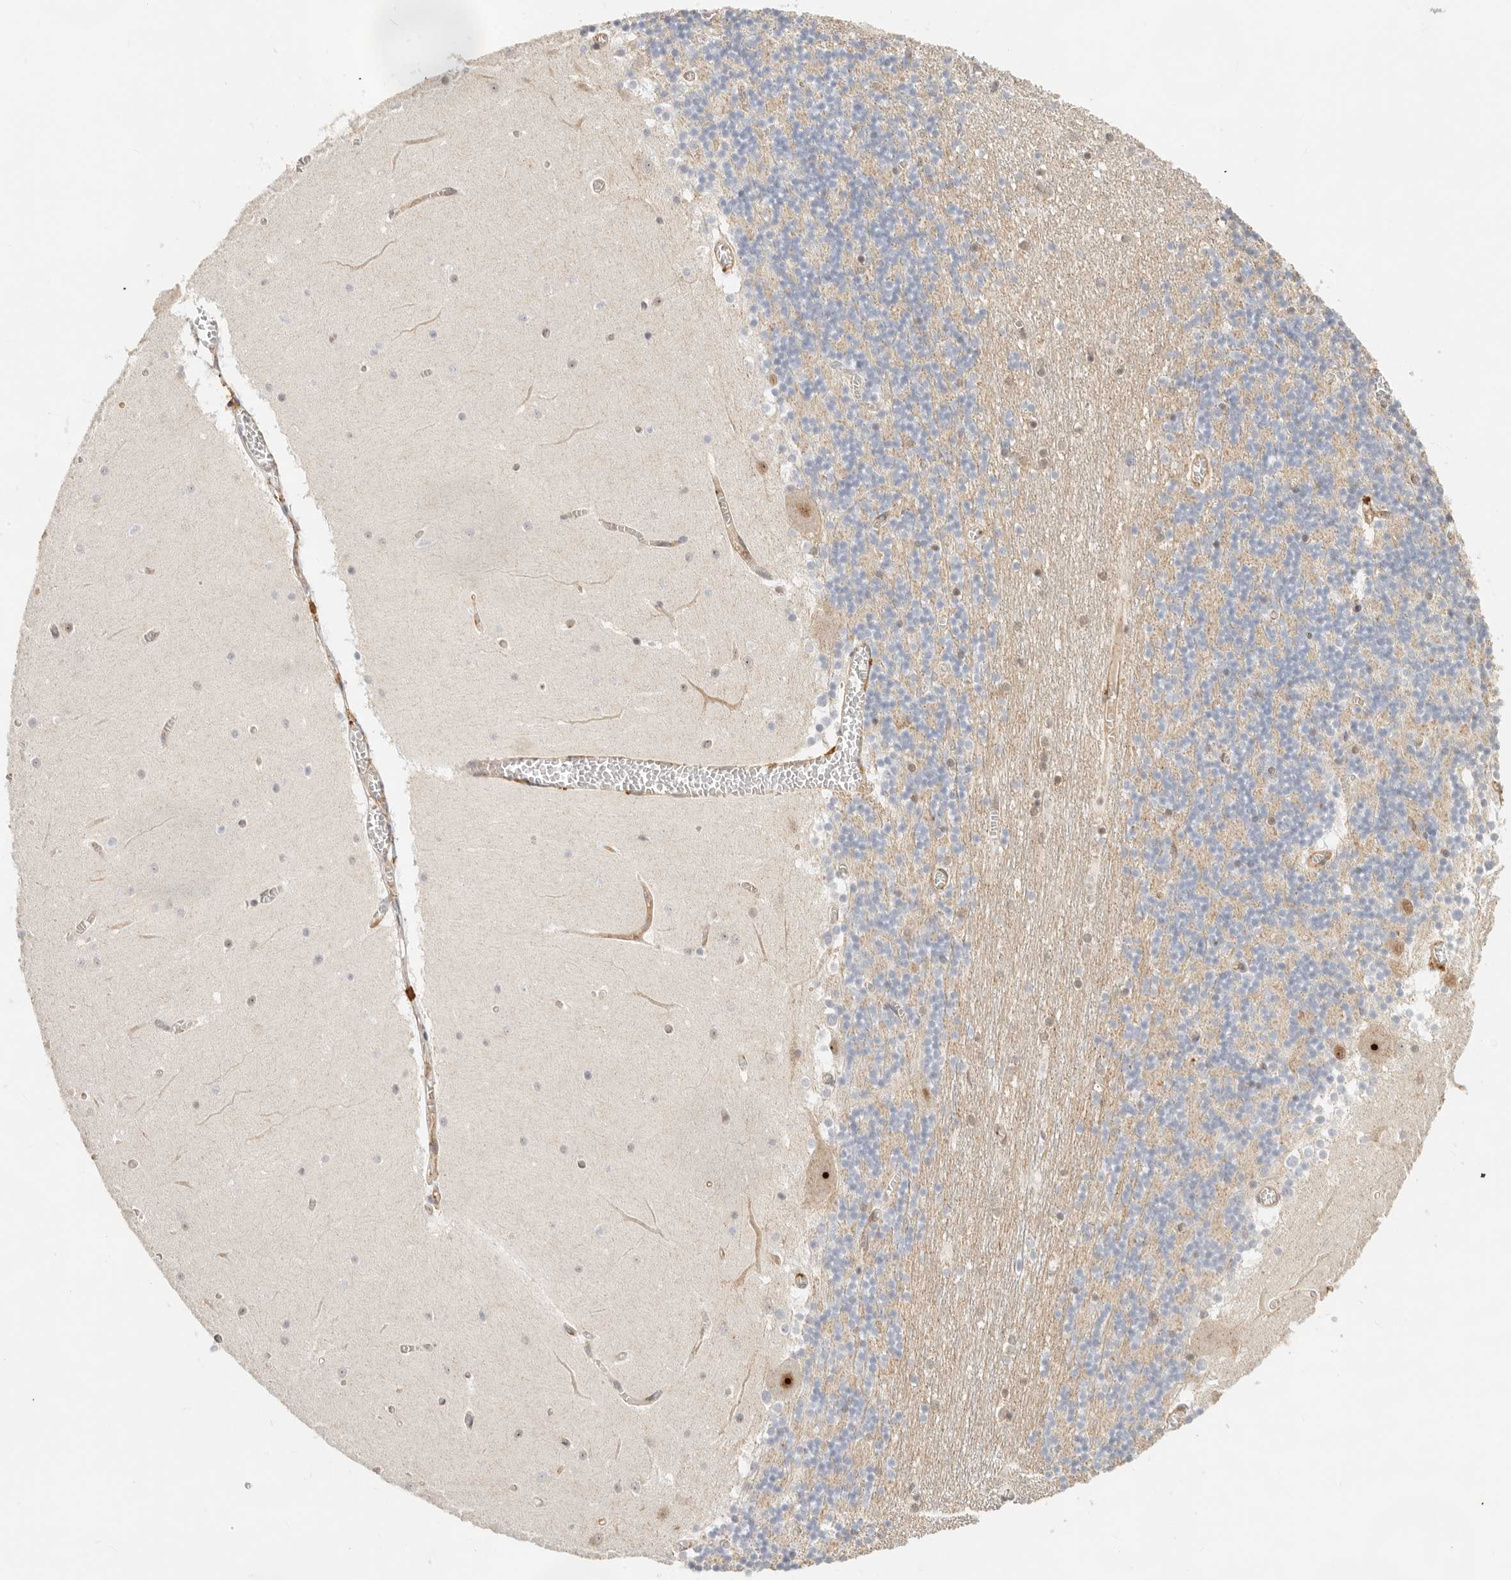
{"staining": {"intensity": "weak", "quantity": "<25%", "location": "nuclear"}, "tissue": "cerebellum", "cell_type": "Cells in granular layer", "image_type": "normal", "snomed": [{"axis": "morphology", "description": "Normal tissue, NOS"}, {"axis": "topography", "description": "Cerebellum"}], "caption": "Immunohistochemical staining of benign human cerebellum demonstrates no significant expression in cells in granular layer.", "gene": "HEXD", "patient": {"sex": "female", "age": 28}}